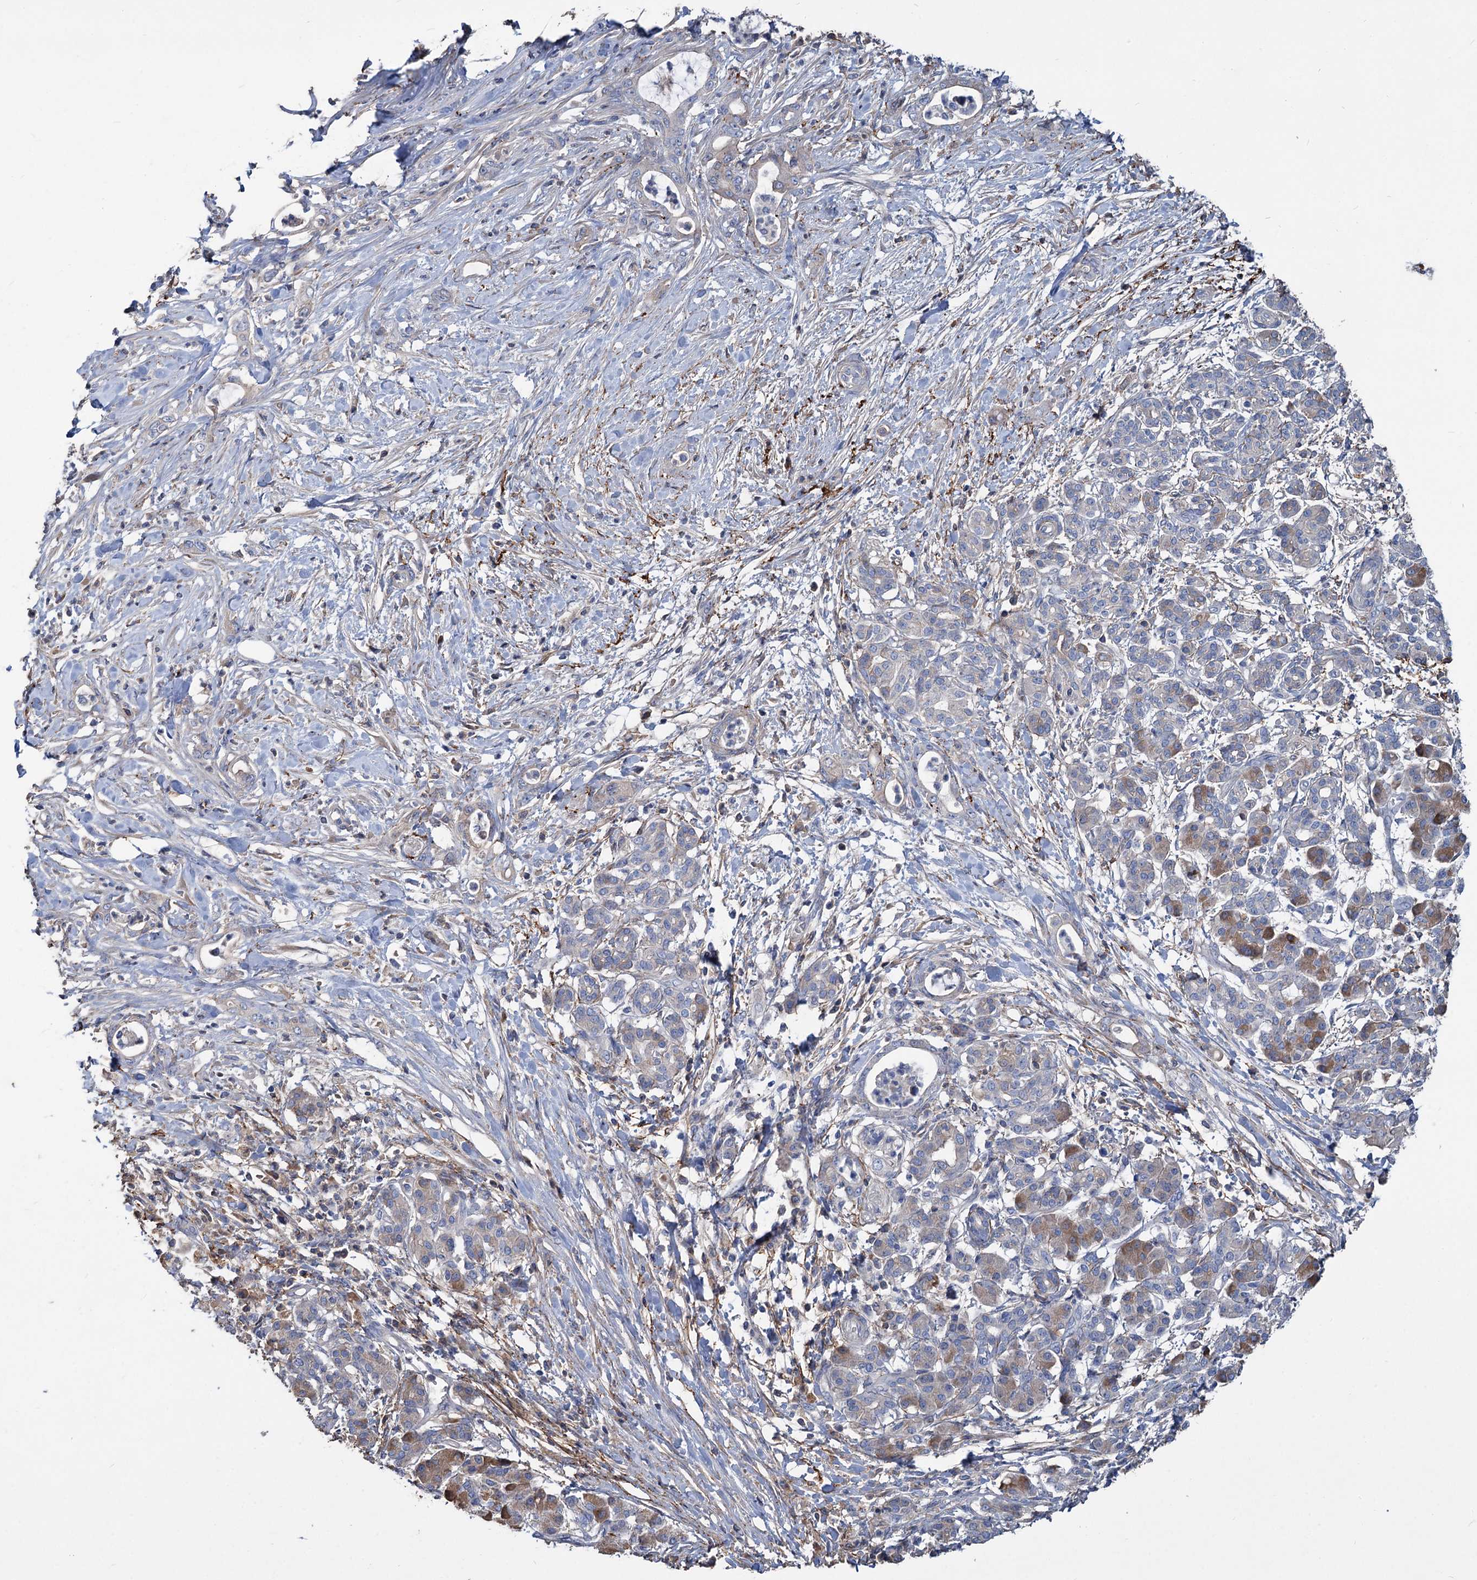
{"staining": {"intensity": "negative", "quantity": "none", "location": "none"}, "tissue": "pancreatic cancer", "cell_type": "Tumor cells", "image_type": "cancer", "snomed": [{"axis": "morphology", "description": "Adenocarcinoma, NOS"}, {"axis": "topography", "description": "Pancreas"}], "caption": "Pancreatic adenocarcinoma was stained to show a protein in brown. There is no significant positivity in tumor cells.", "gene": "URAD", "patient": {"sex": "female", "age": 55}}